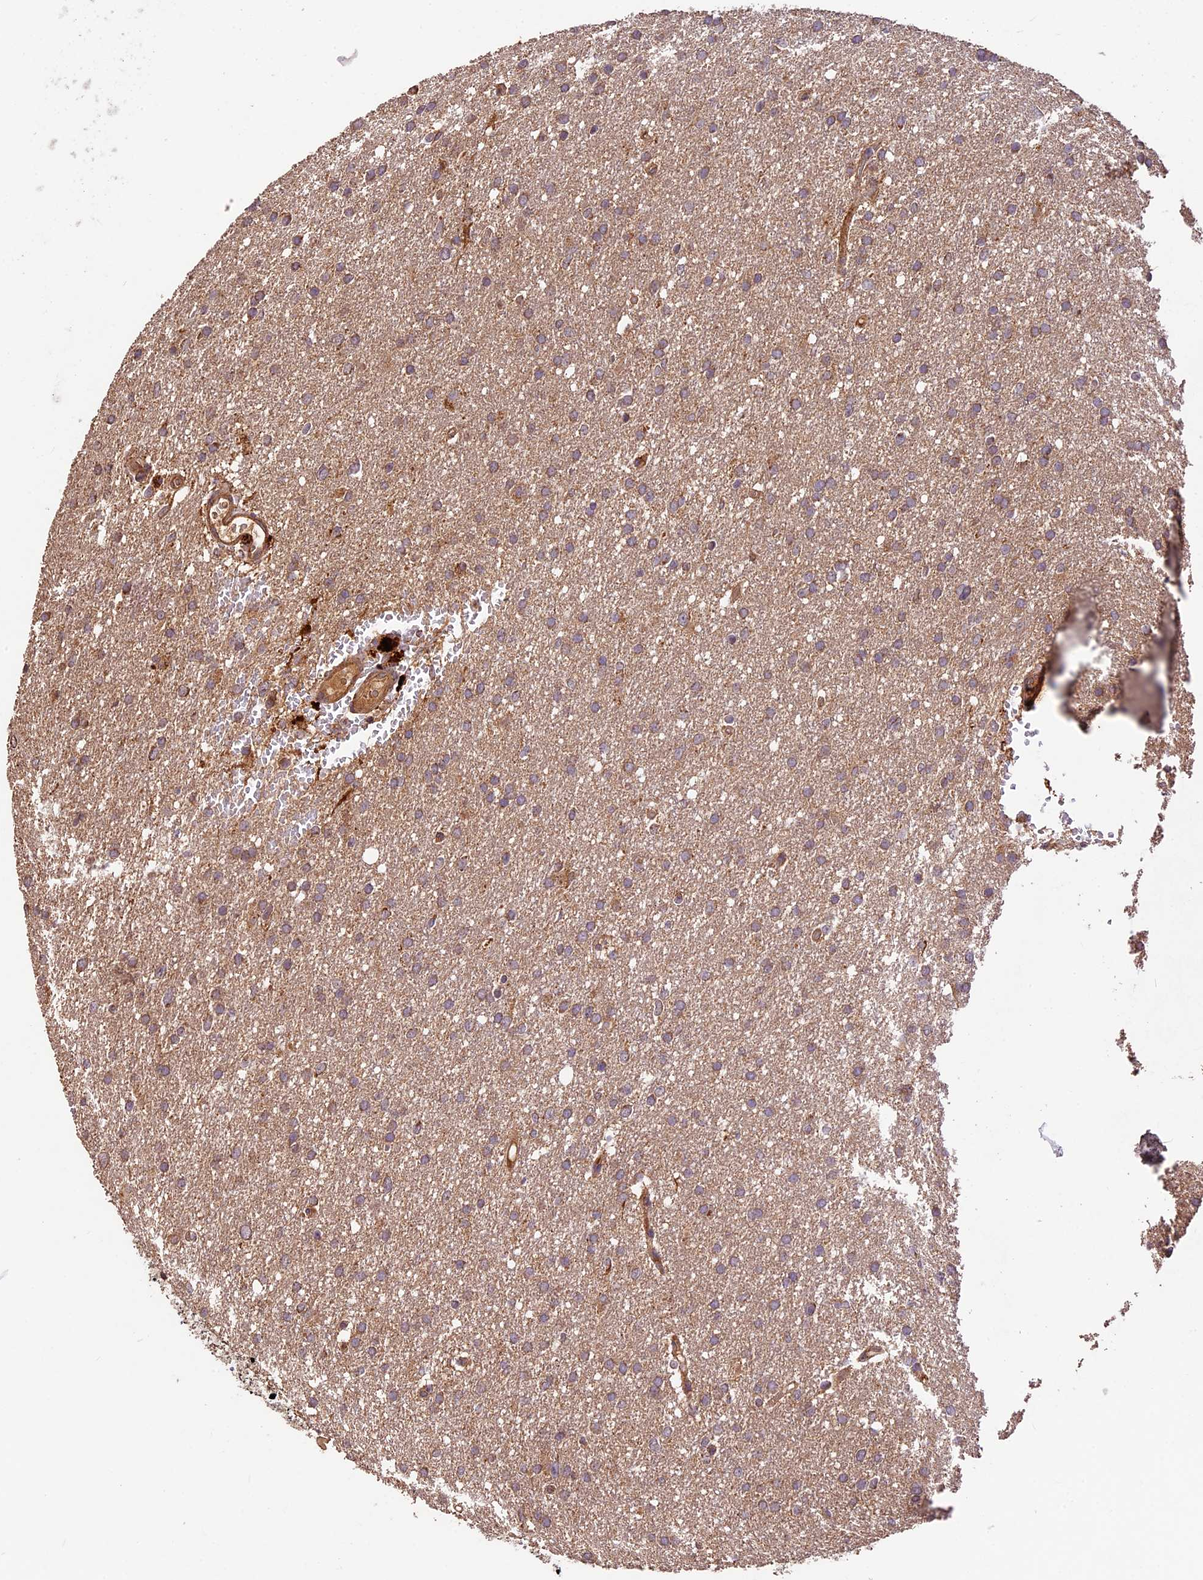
{"staining": {"intensity": "weak", "quantity": ">75%", "location": "cytoplasmic/membranous"}, "tissue": "glioma", "cell_type": "Tumor cells", "image_type": "cancer", "snomed": [{"axis": "morphology", "description": "Glioma, malignant, High grade"}, {"axis": "topography", "description": "Cerebral cortex"}], "caption": "Approximately >75% of tumor cells in glioma reveal weak cytoplasmic/membranous protein positivity as visualized by brown immunohistochemical staining.", "gene": "CRLF1", "patient": {"sex": "female", "age": 36}}